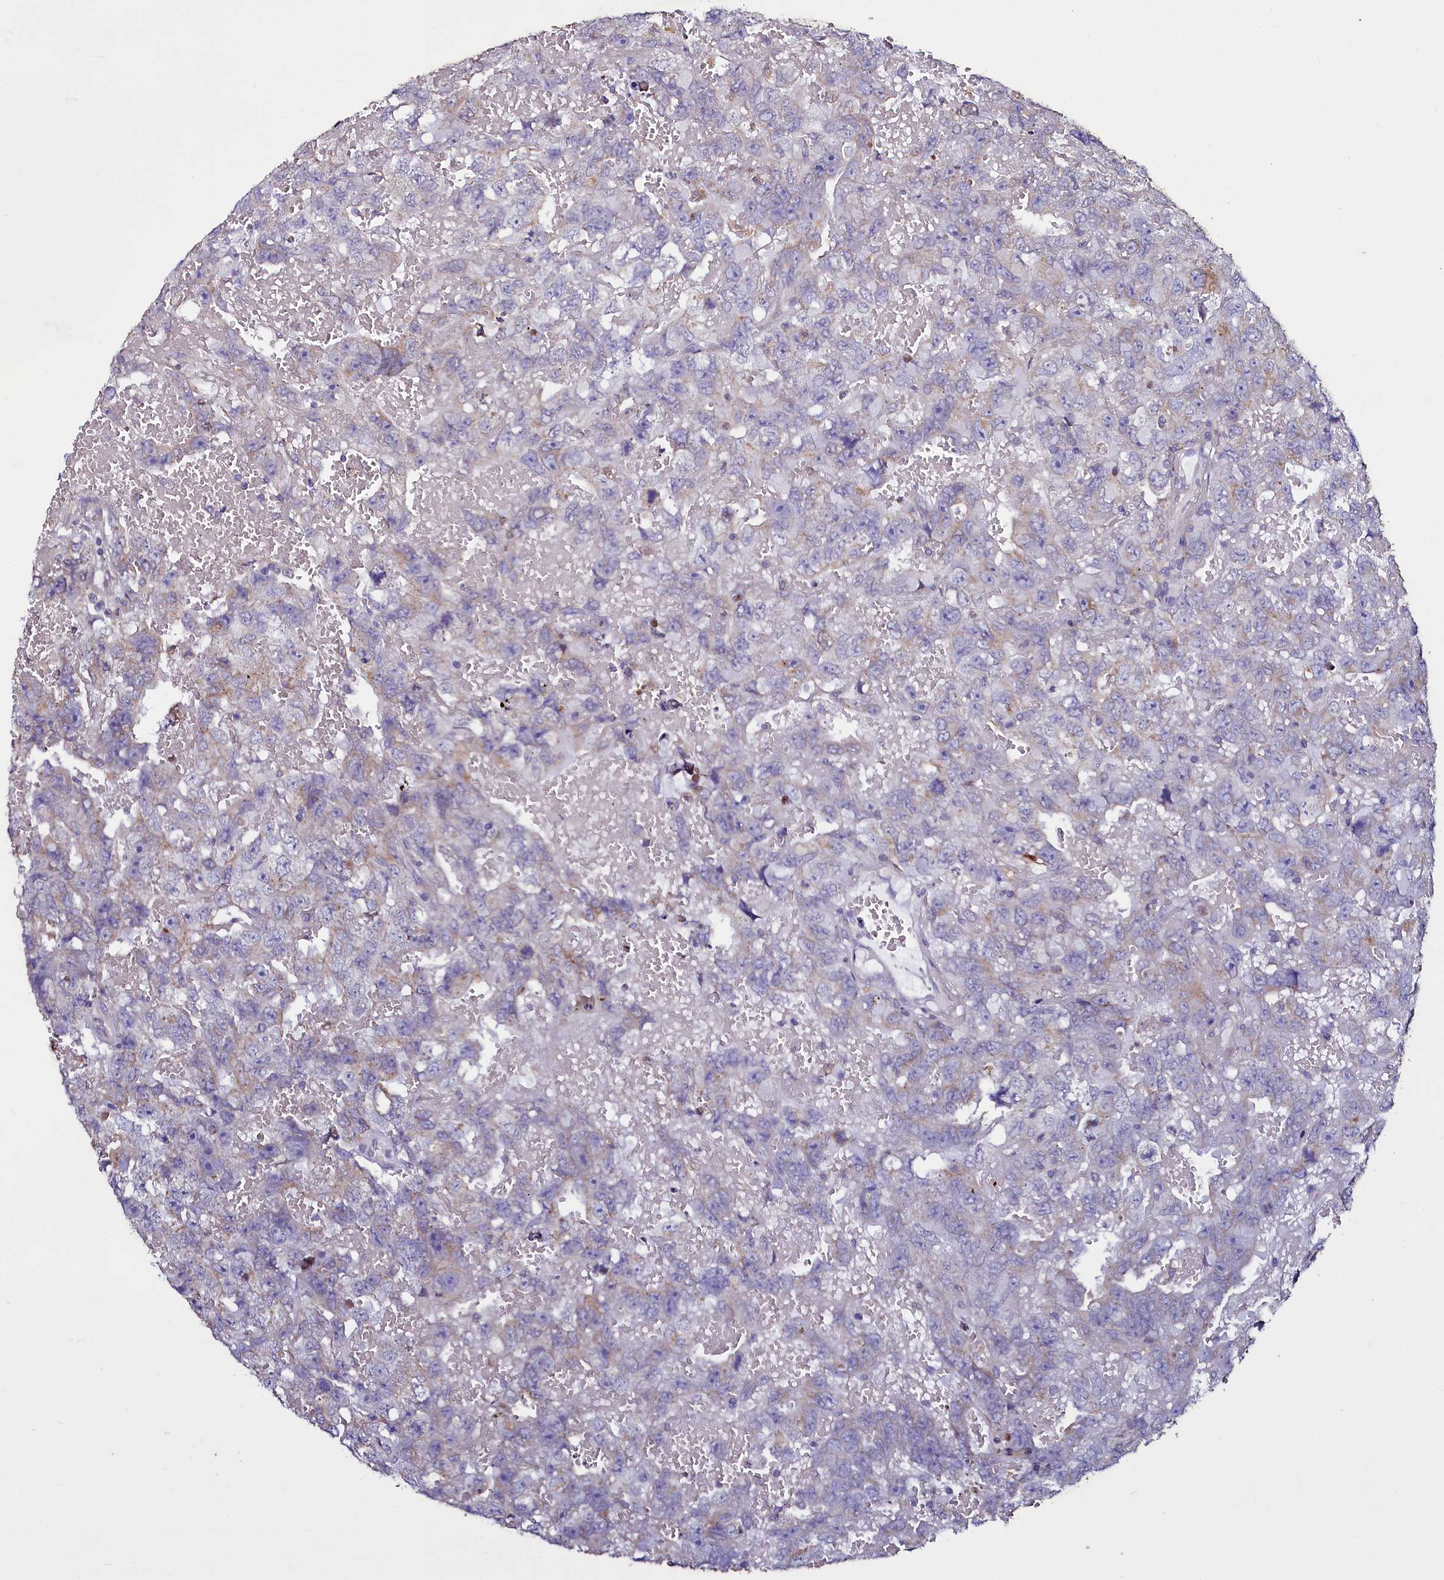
{"staining": {"intensity": "negative", "quantity": "none", "location": "none"}, "tissue": "testis cancer", "cell_type": "Tumor cells", "image_type": "cancer", "snomed": [{"axis": "morphology", "description": "Carcinoma, Embryonal, NOS"}, {"axis": "topography", "description": "Testis"}], "caption": "A micrograph of human embryonal carcinoma (testis) is negative for staining in tumor cells. (Brightfield microscopy of DAB (3,3'-diaminobenzidine) immunohistochemistry (IHC) at high magnification).", "gene": "SELENOT", "patient": {"sex": "male", "age": 45}}